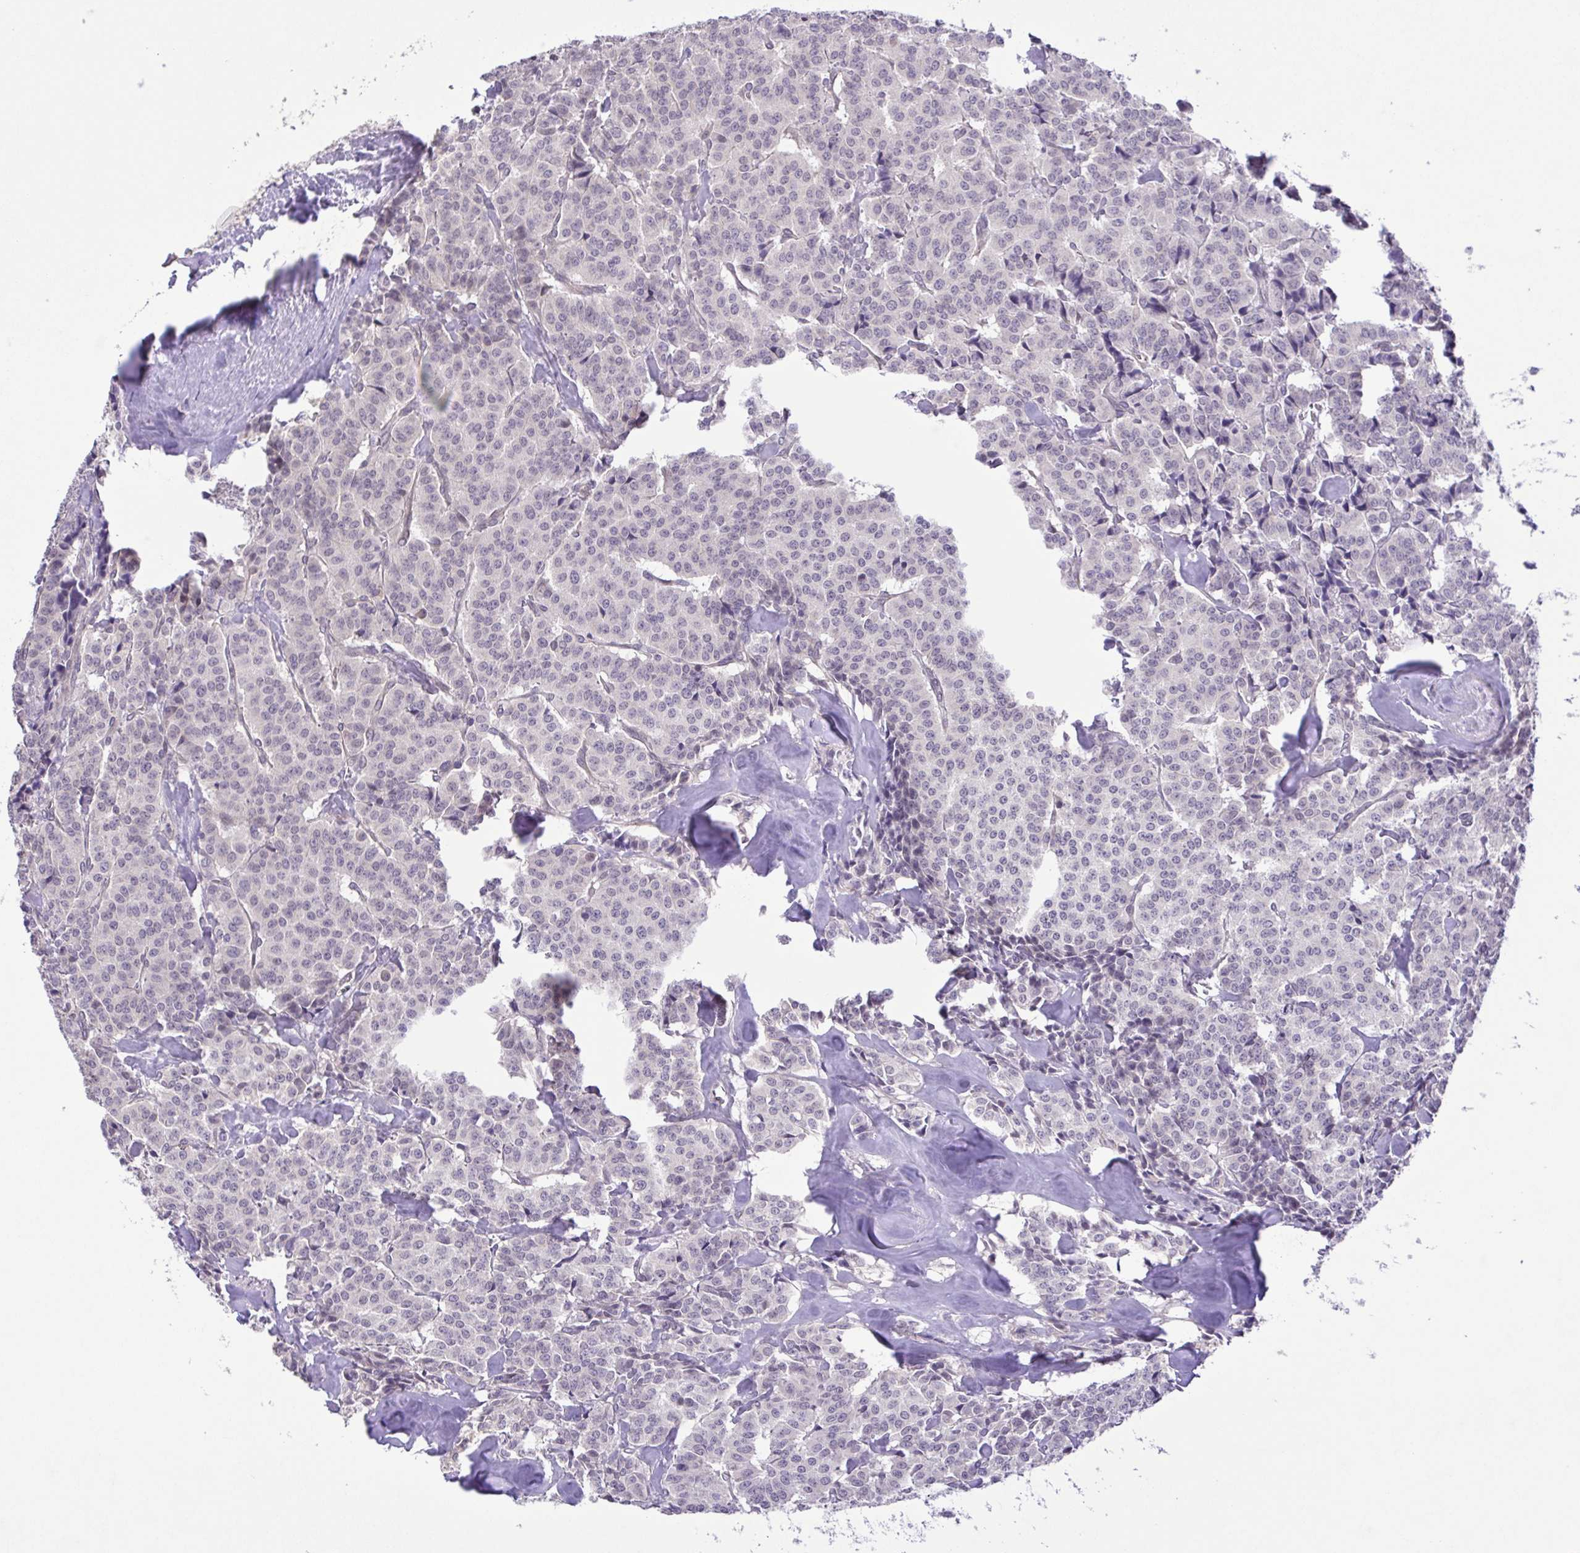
{"staining": {"intensity": "negative", "quantity": "none", "location": "none"}, "tissue": "carcinoid", "cell_type": "Tumor cells", "image_type": "cancer", "snomed": [{"axis": "morphology", "description": "Normal tissue, NOS"}, {"axis": "morphology", "description": "Carcinoid, malignant, NOS"}, {"axis": "topography", "description": "Lung"}], "caption": "IHC of carcinoid reveals no expression in tumor cells.", "gene": "IL1RN", "patient": {"sex": "female", "age": 46}}